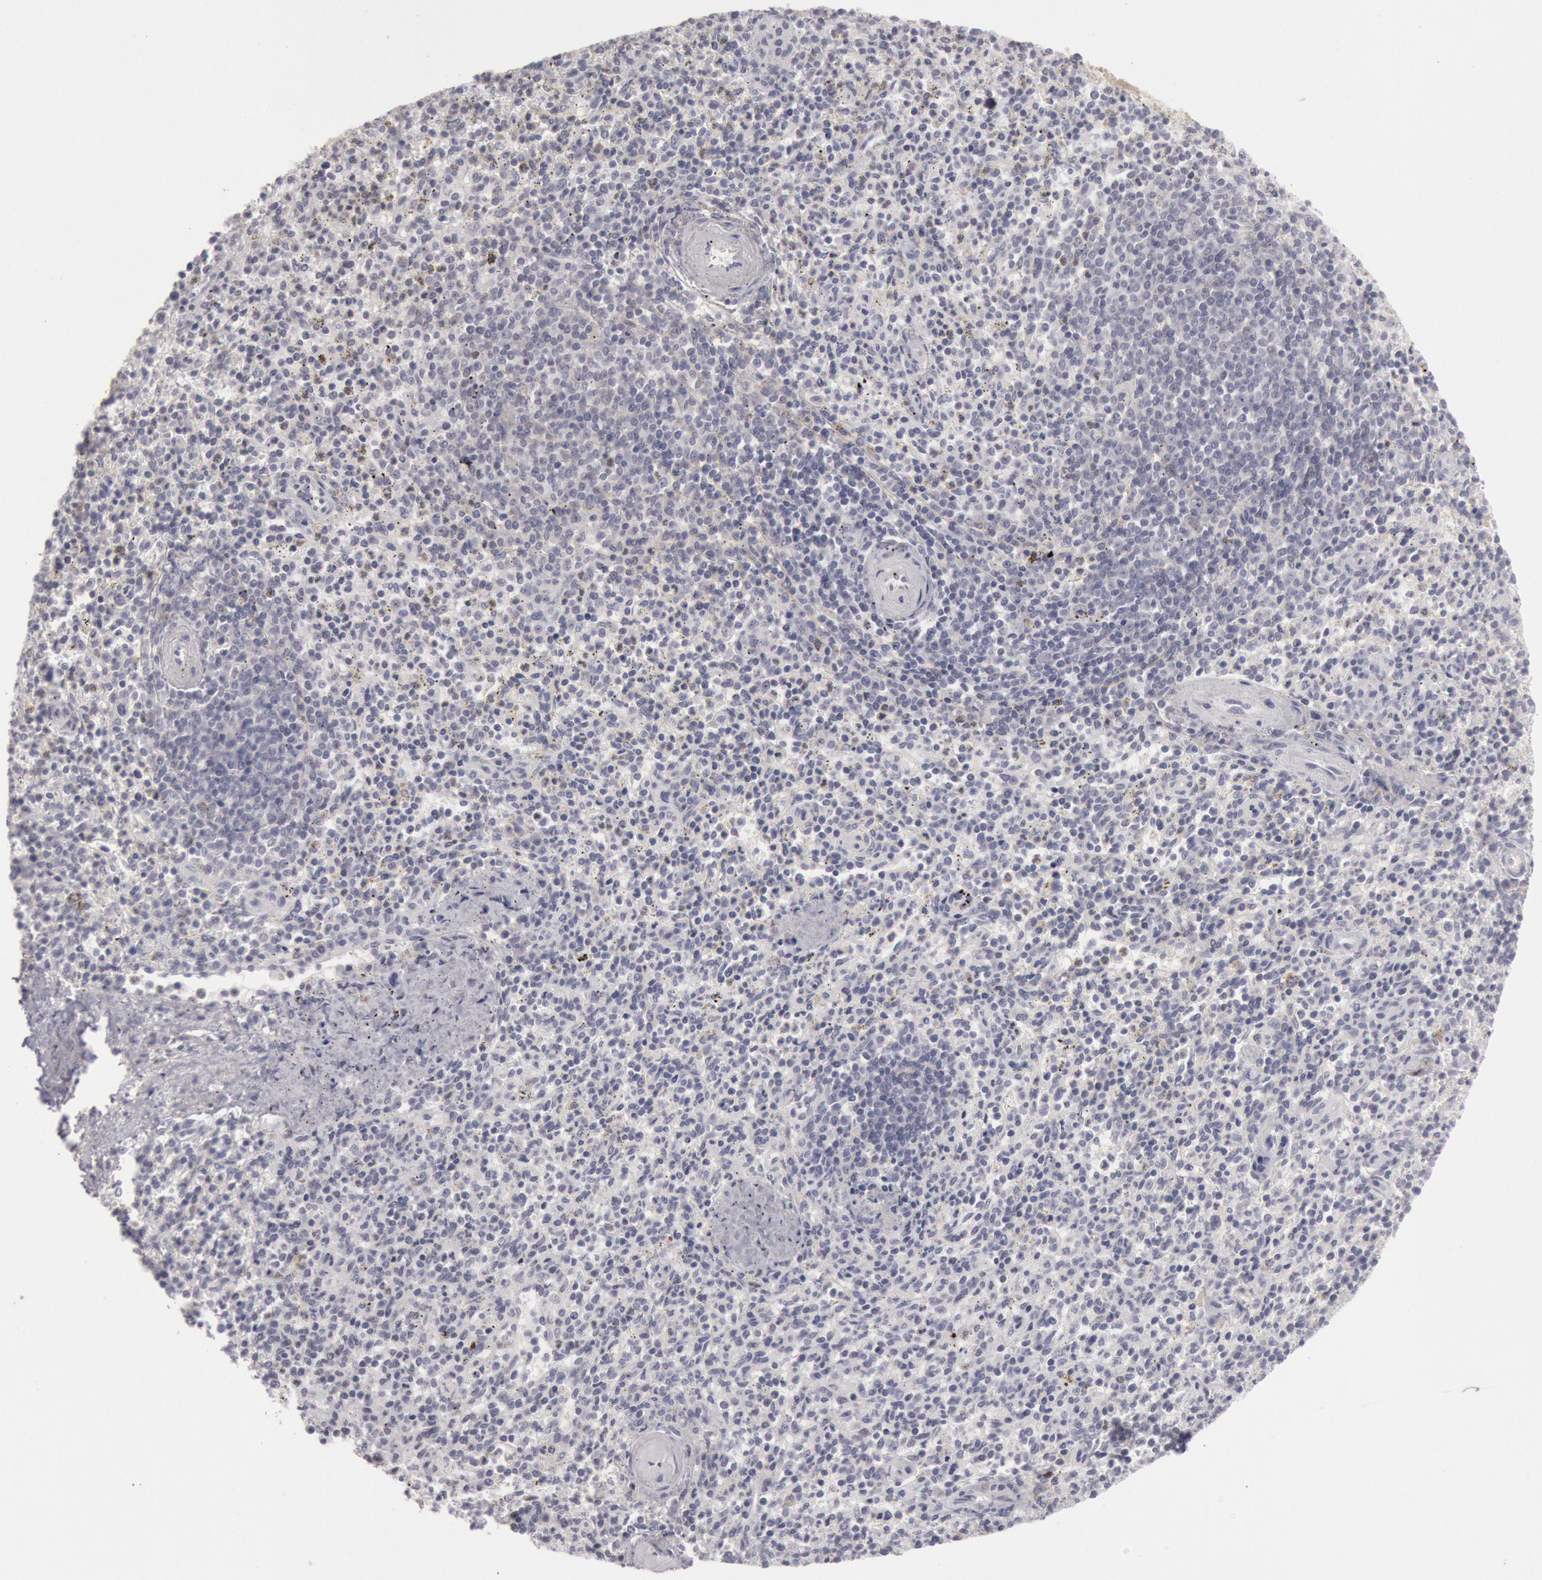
{"staining": {"intensity": "negative", "quantity": "none", "location": "none"}, "tissue": "spleen", "cell_type": "Cells in red pulp", "image_type": "normal", "snomed": [{"axis": "morphology", "description": "Normal tissue, NOS"}, {"axis": "topography", "description": "Spleen"}], "caption": "DAB immunohistochemical staining of benign human spleen shows no significant positivity in cells in red pulp.", "gene": "JOSD1", "patient": {"sex": "male", "age": 72}}